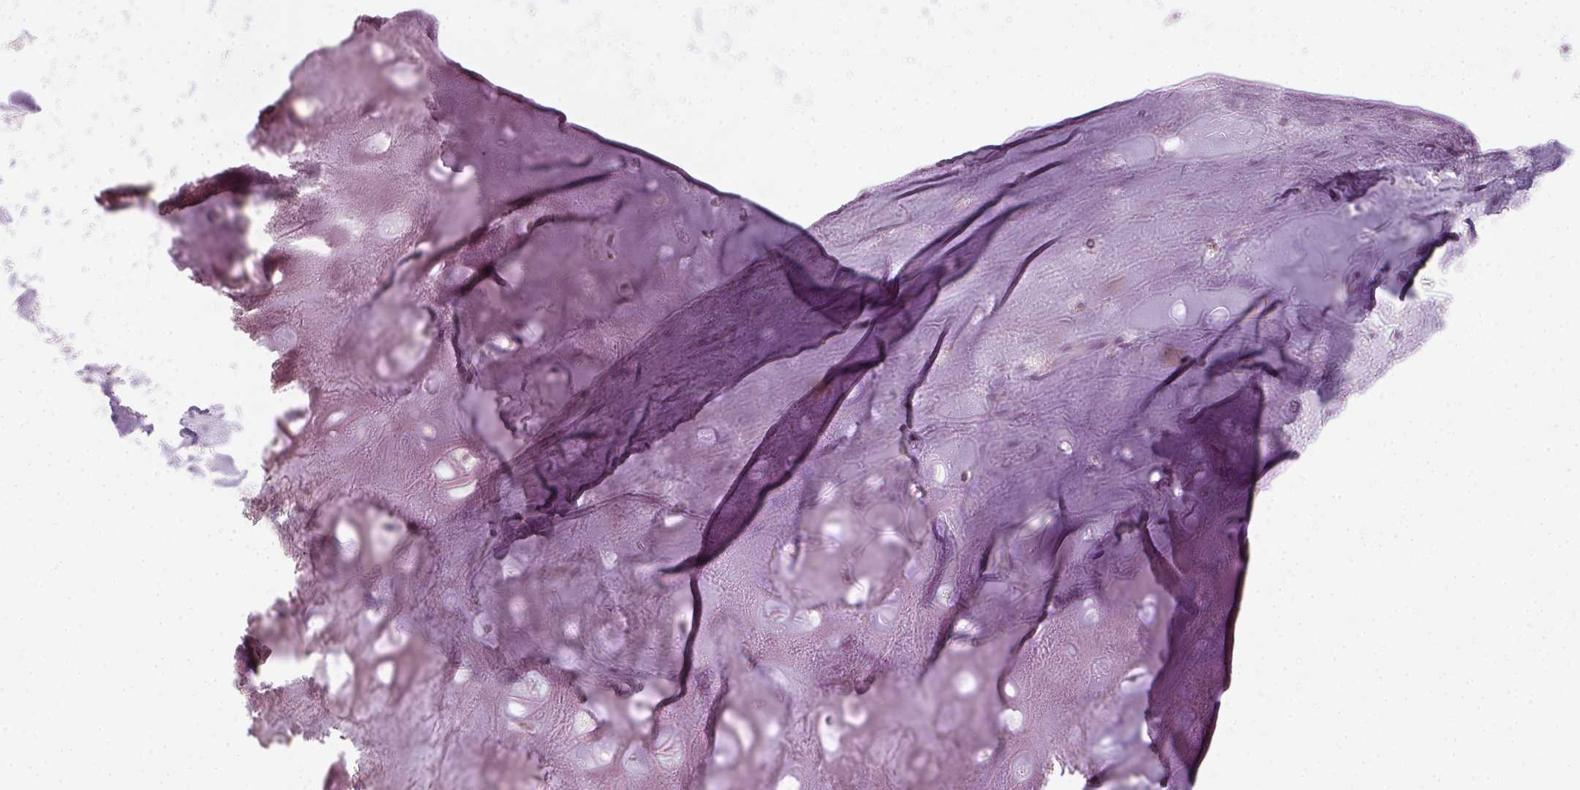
{"staining": {"intensity": "negative", "quantity": "none", "location": "none"}, "tissue": "adipose tissue", "cell_type": "Adipocytes", "image_type": "normal", "snomed": [{"axis": "morphology", "description": "Normal tissue, NOS"}, {"axis": "topography", "description": "Cartilage tissue"}], "caption": "The histopathology image reveals no staining of adipocytes in unremarkable adipose tissue. (Brightfield microscopy of DAB (3,3'-diaminobenzidine) immunohistochemistry at high magnification).", "gene": "FAM163B", "patient": {"sex": "male", "age": 57}}